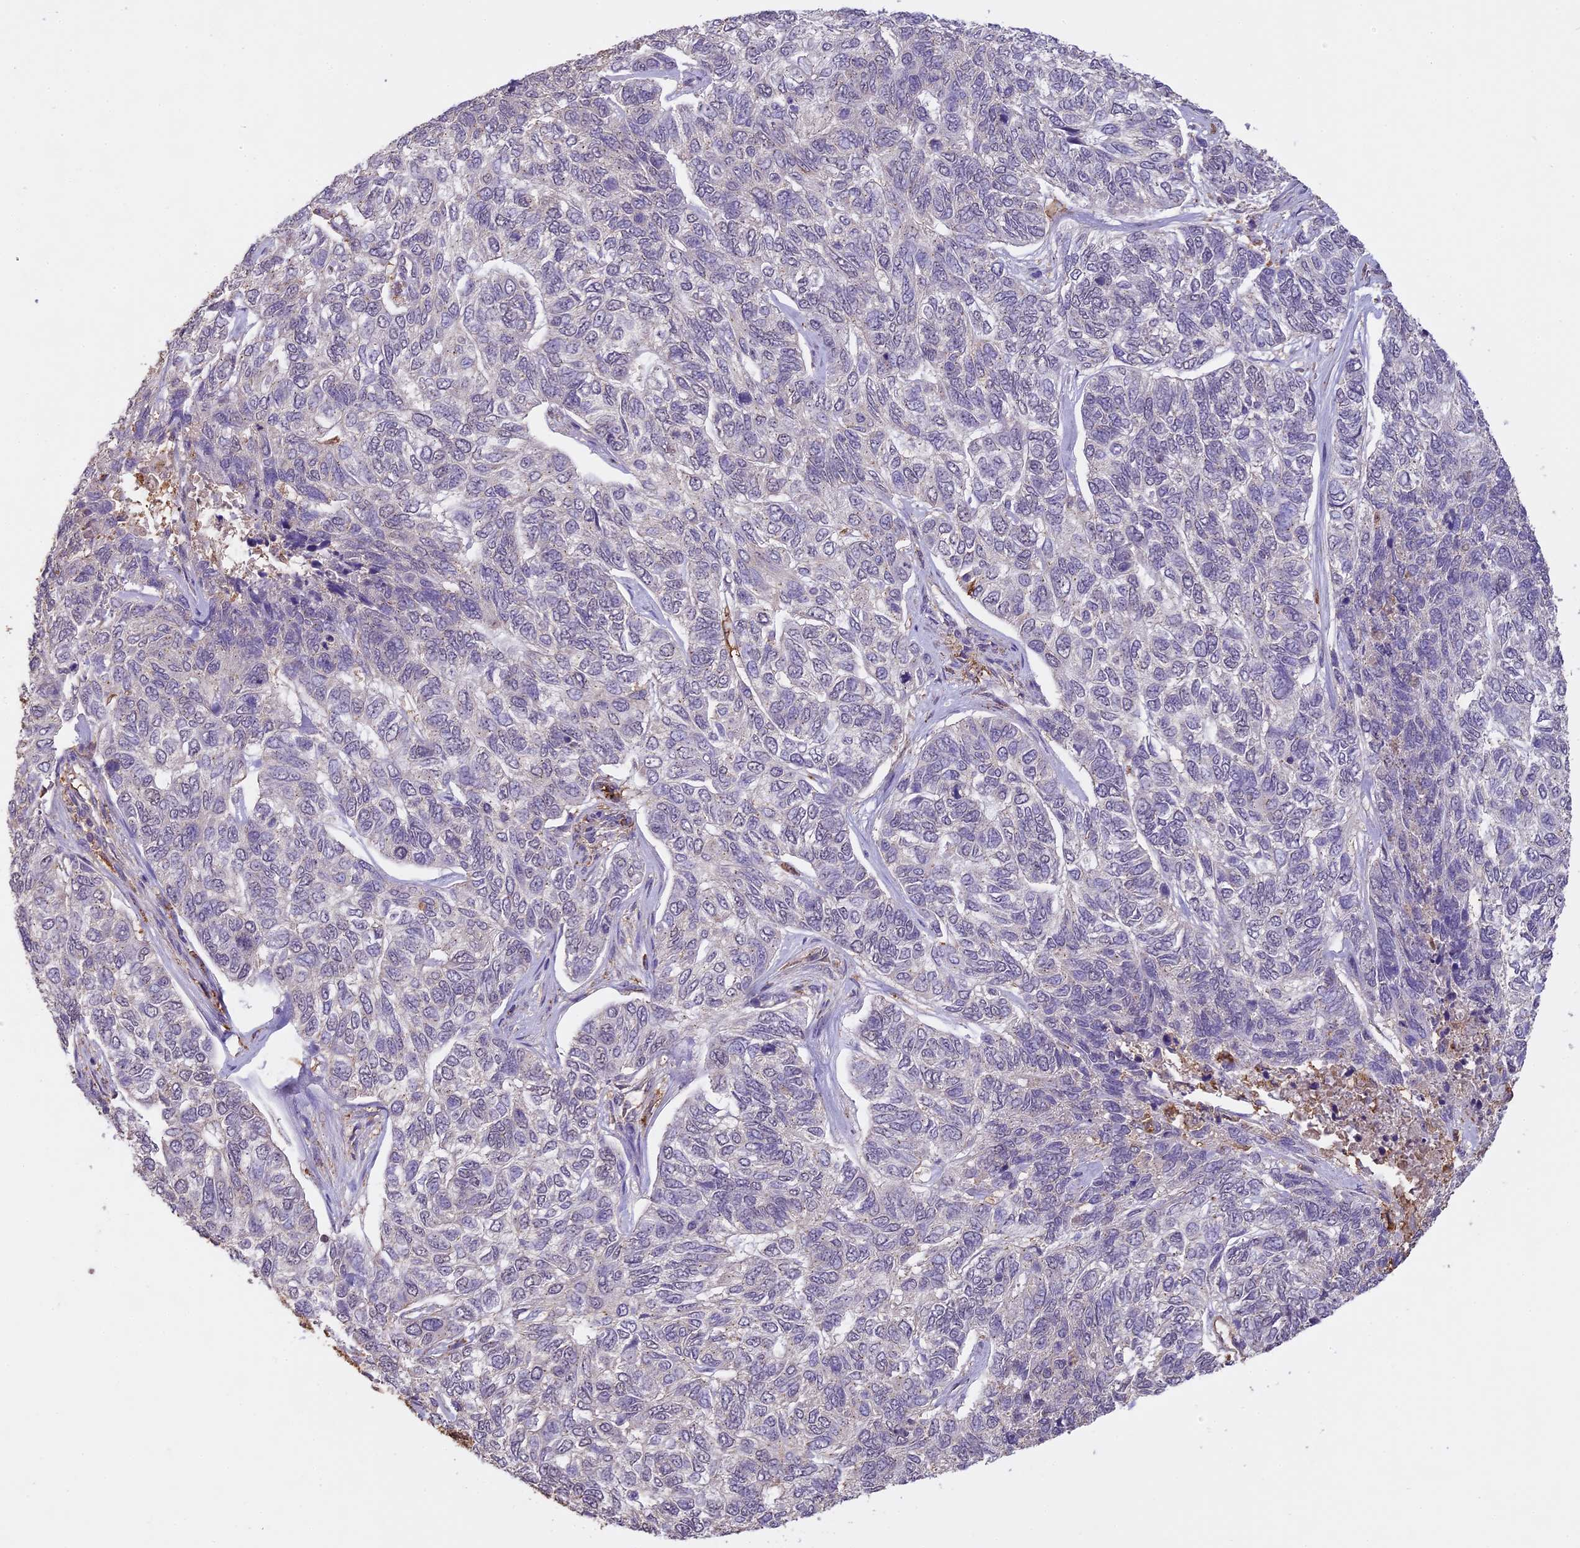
{"staining": {"intensity": "negative", "quantity": "none", "location": "none"}, "tissue": "skin cancer", "cell_type": "Tumor cells", "image_type": "cancer", "snomed": [{"axis": "morphology", "description": "Basal cell carcinoma"}, {"axis": "topography", "description": "Skin"}], "caption": "Tumor cells are negative for protein expression in human skin cancer. (DAB IHC, high magnification).", "gene": "ARHGAP19", "patient": {"sex": "female", "age": 65}}